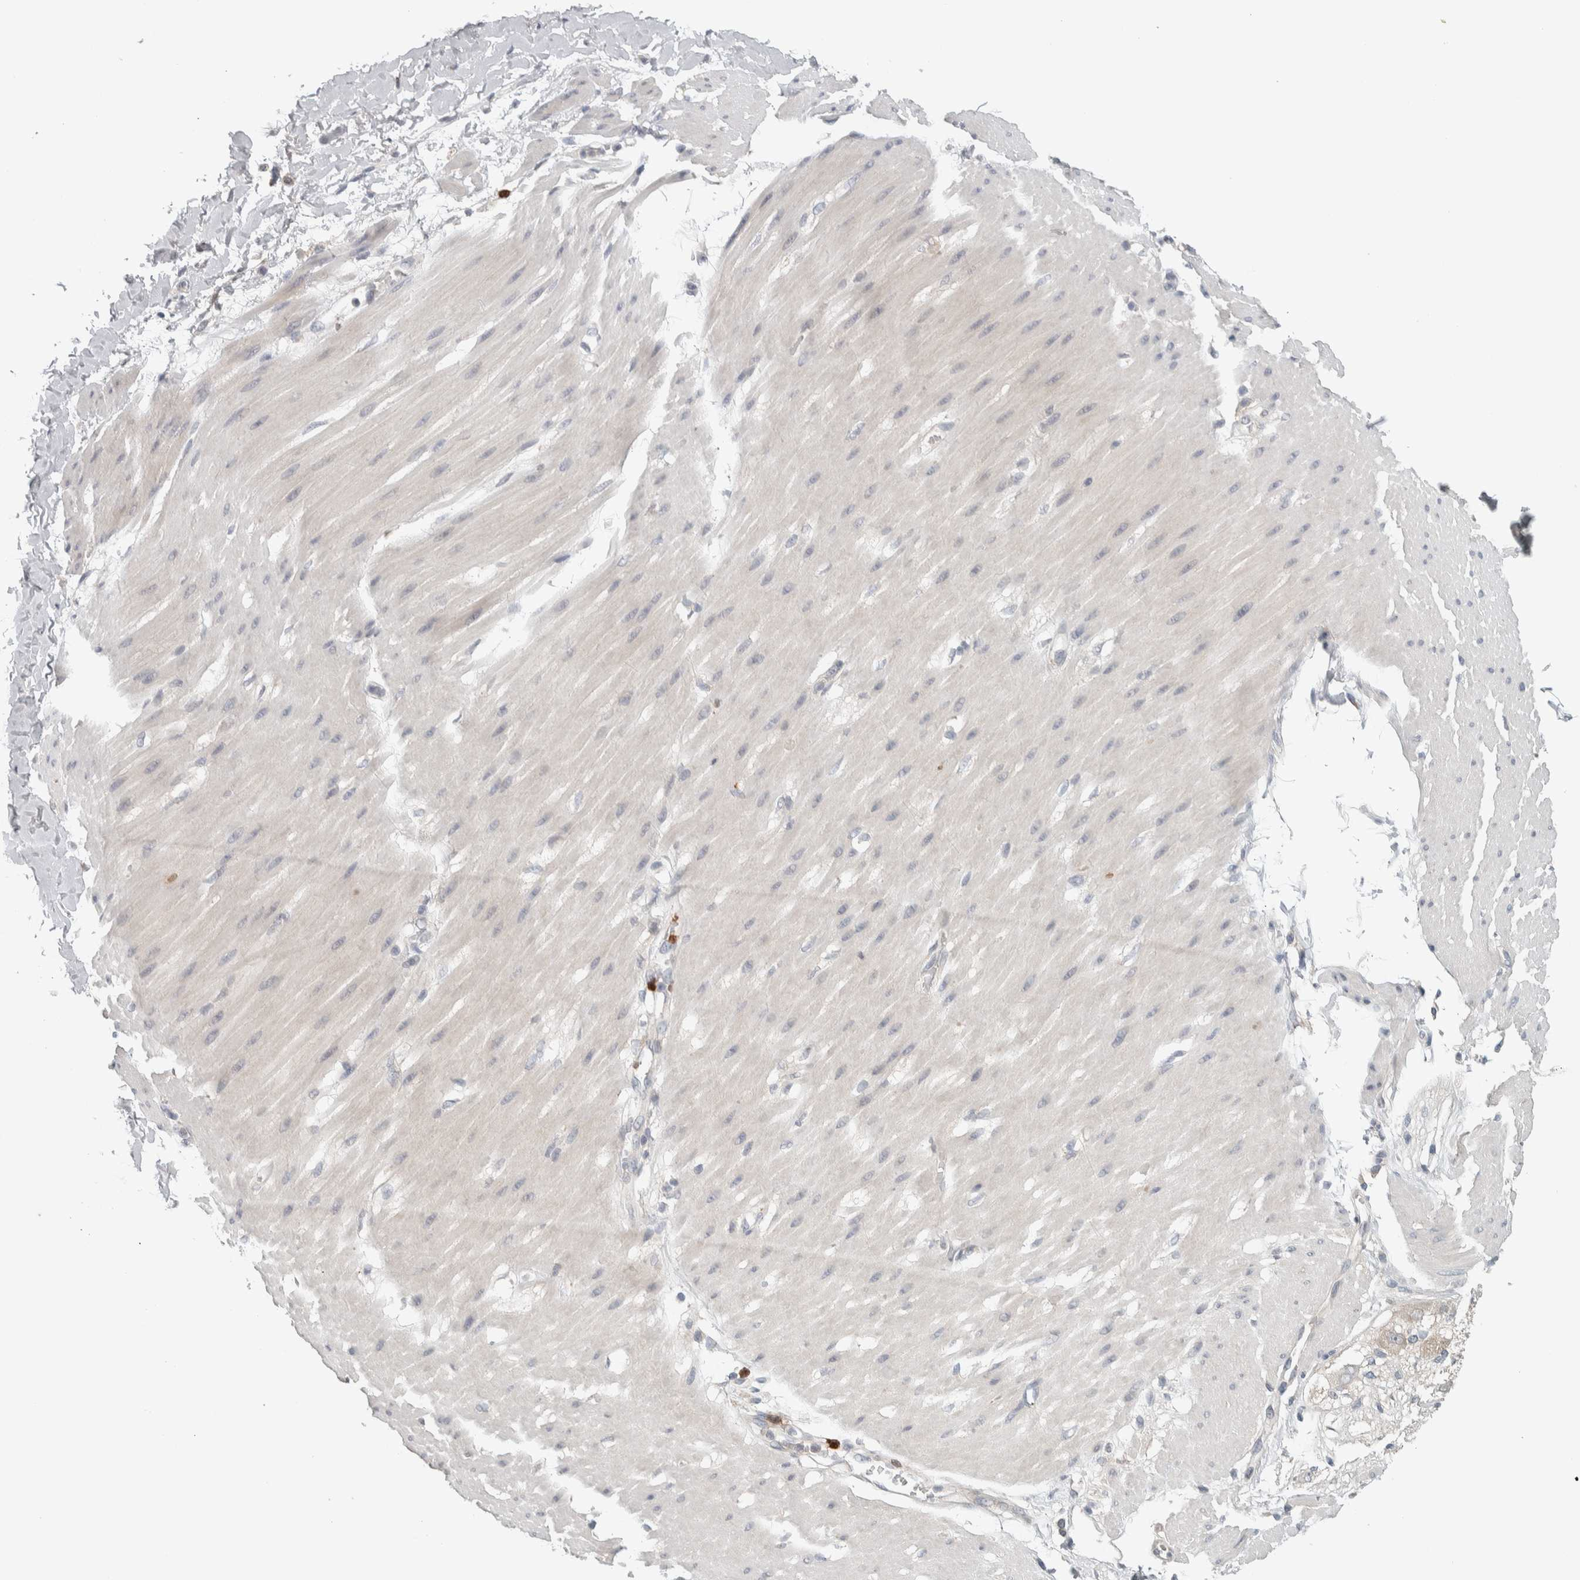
{"staining": {"intensity": "negative", "quantity": "none", "location": "none"}, "tissue": "adipose tissue", "cell_type": "Adipocytes", "image_type": "normal", "snomed": [{"axis": "morphology", "description": "Normal tissue, NOS"}, {"axis": "morphology", "description": "Adenocarcinoma, NOS"}, {"axis": "topography", "description": "Duodenum"}, {"axis": "topography", "description": "Peripheral nerve tissue"}], "caption": "This is an immunohistochemistry image of benign human adipose tissue. There is no expression in adipocytes.", "gene": "ADPRM", "patient": {"sex": "female", "age": 60}}